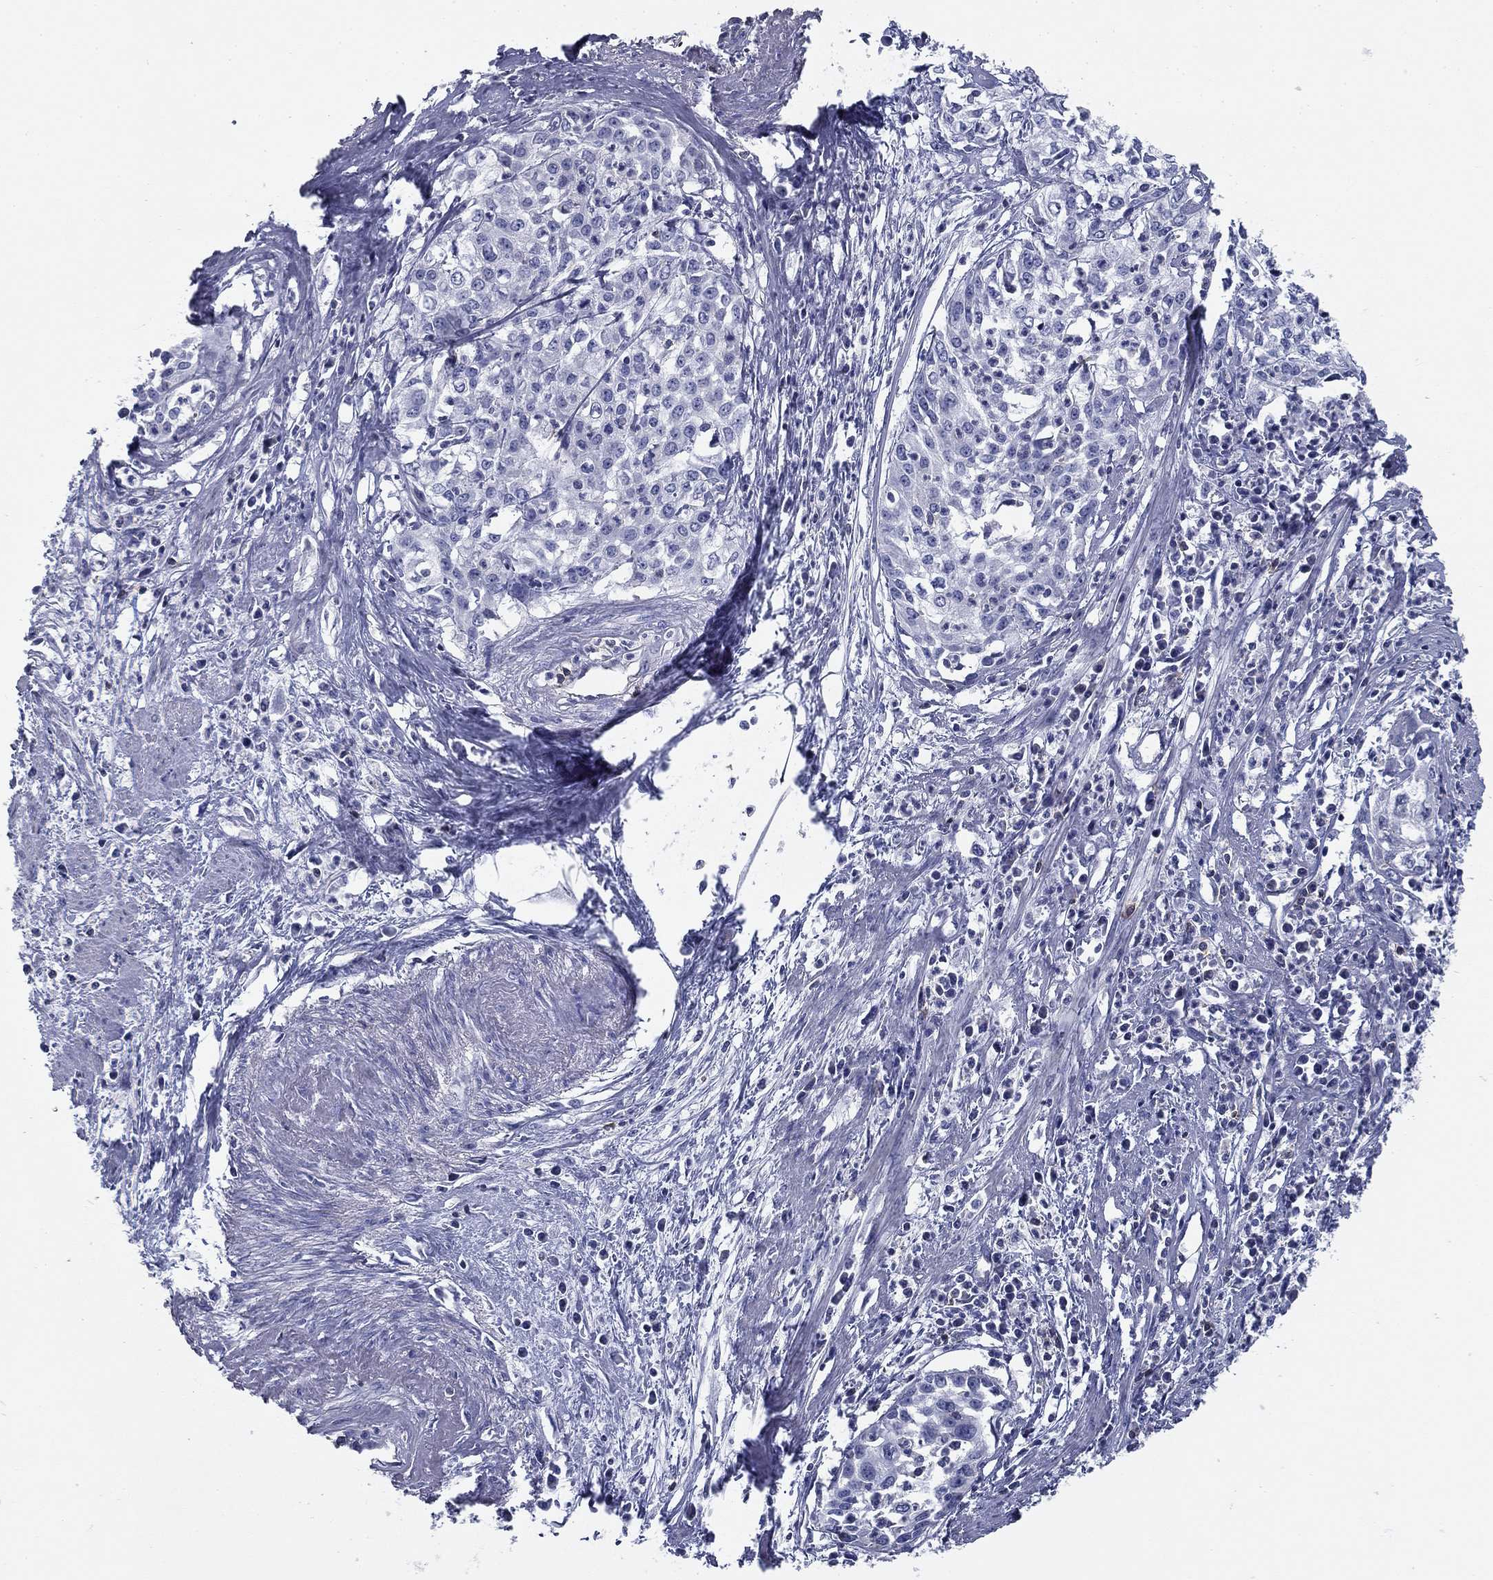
{"staining": {"intensity": "negative", "quantity": "none", "location": "none"}, "tissue": "cervical cancer", "cell_type": "Tumor cells", "image_type": "cancer", "snomed": [{"axis": "morphology", "description": "Squamous cell carcinoma, NOS"}, {"axis": "topography", "description": "Cervix"}], "caption": "DAB immunohistochemical staining of human cervical cancer (squamous cell carcinoma) exhibits no significant positivity in tumor cells.", "gene": "SIT1", "patient": {"sex": "female", "age": 39}}